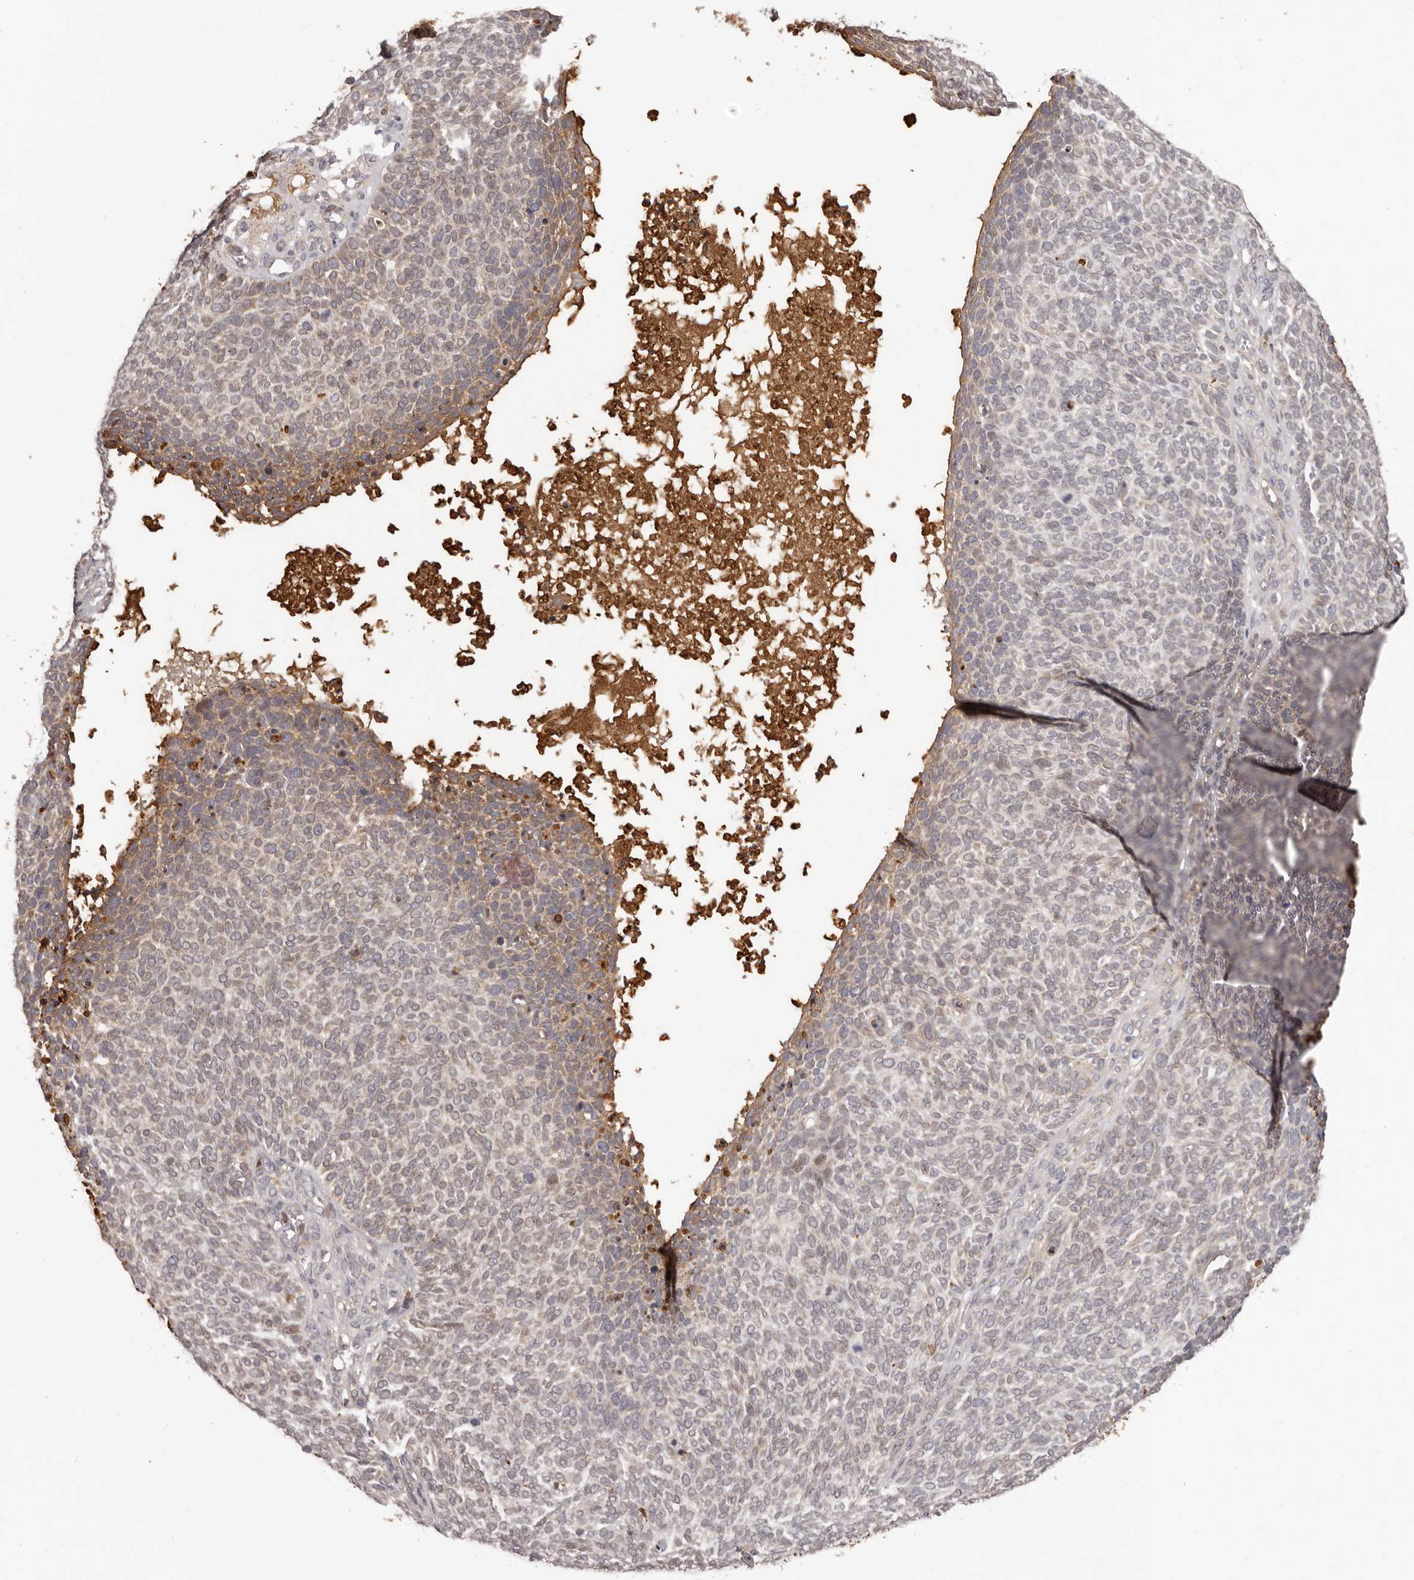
{"staining": {"intensity": "moderate", "quantity": "<25%", "location": "cytoplasmic/membranous"}, "tissue": "skin cancer", "cell_type": "Tumor cells", "image_type": "cancer", "snomed": [{"axis": "morphology", "description": "Squamous cell carcinoma, NOS"}, {"axis": "topography", "description": "Skin"}], "caption": "Immunohistochemistry staining of skin cancer (squamous cell carcinoma), which reveals low levels of moderate cytoplasmic/membranous staining in approximately <25% of tumor cells indicating moderate cytoplasmic/membranous protein positivity. The staining was performed using DAB (3,3'-diaminobenzidine) (brown) for protein detection and nuclei were counterstained in hematoxylin (blue).", "gene": "OTUD3", "patient": {"sex": "female", "age": 90}}